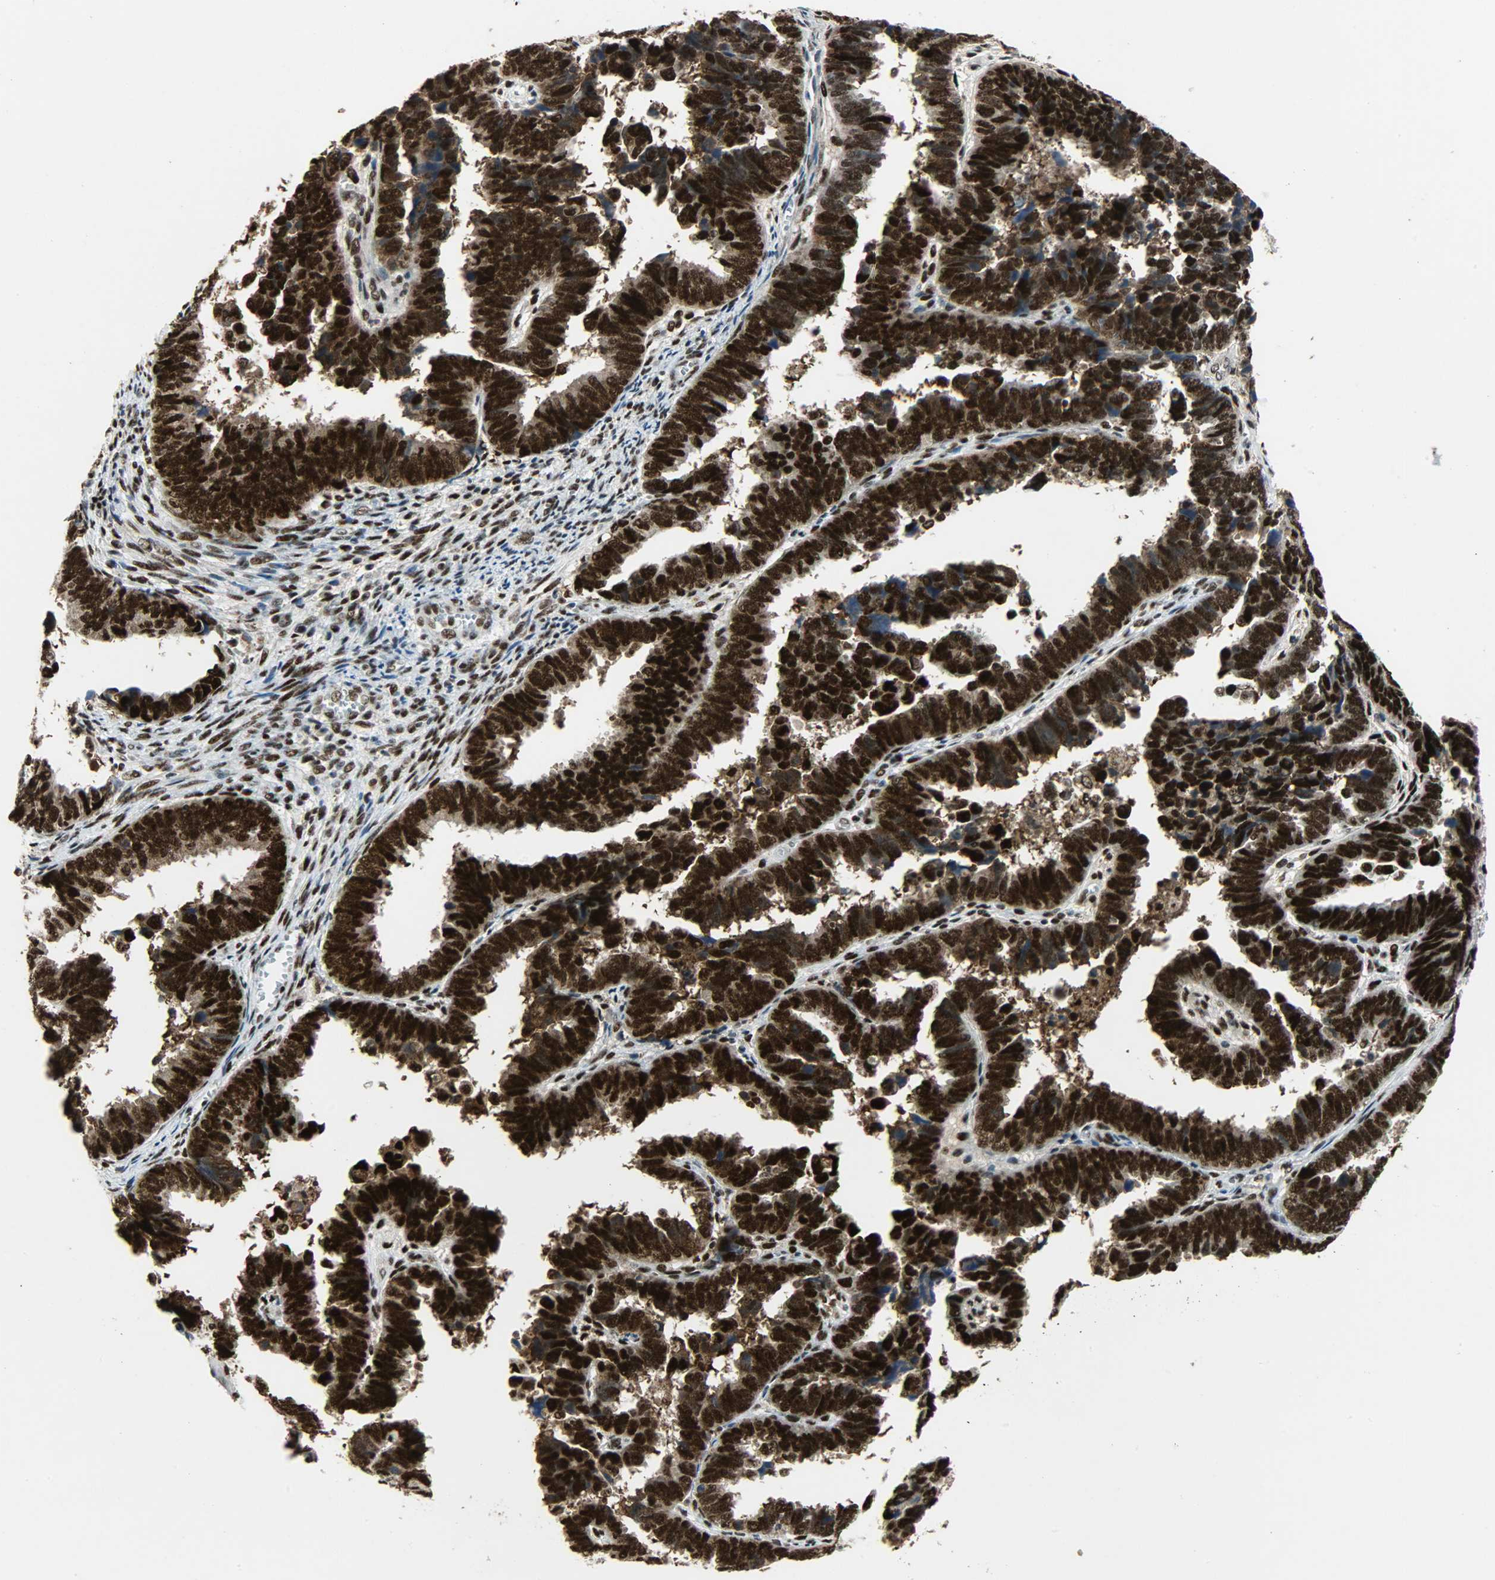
{"staining": {"intensity": "strong", "quantity": ">75%", "location": "cytoplasmic/membranous,nuclear"}, "tissue": "endometrial cancer", "cell_type": "Tumor cells", "image_type": "cancer", "snomed": [{"axis": "morphology", "description": "Adenocarcinoma, NOS"}, {"axis": "topography", "description": "Endometrium"}], "caption": "Endometrial adenocarcinoma stained with a protein marker reveals strong staining in tumor cells.", "gene": "SSB", "patient": {"sex": "female", "age": 75}}